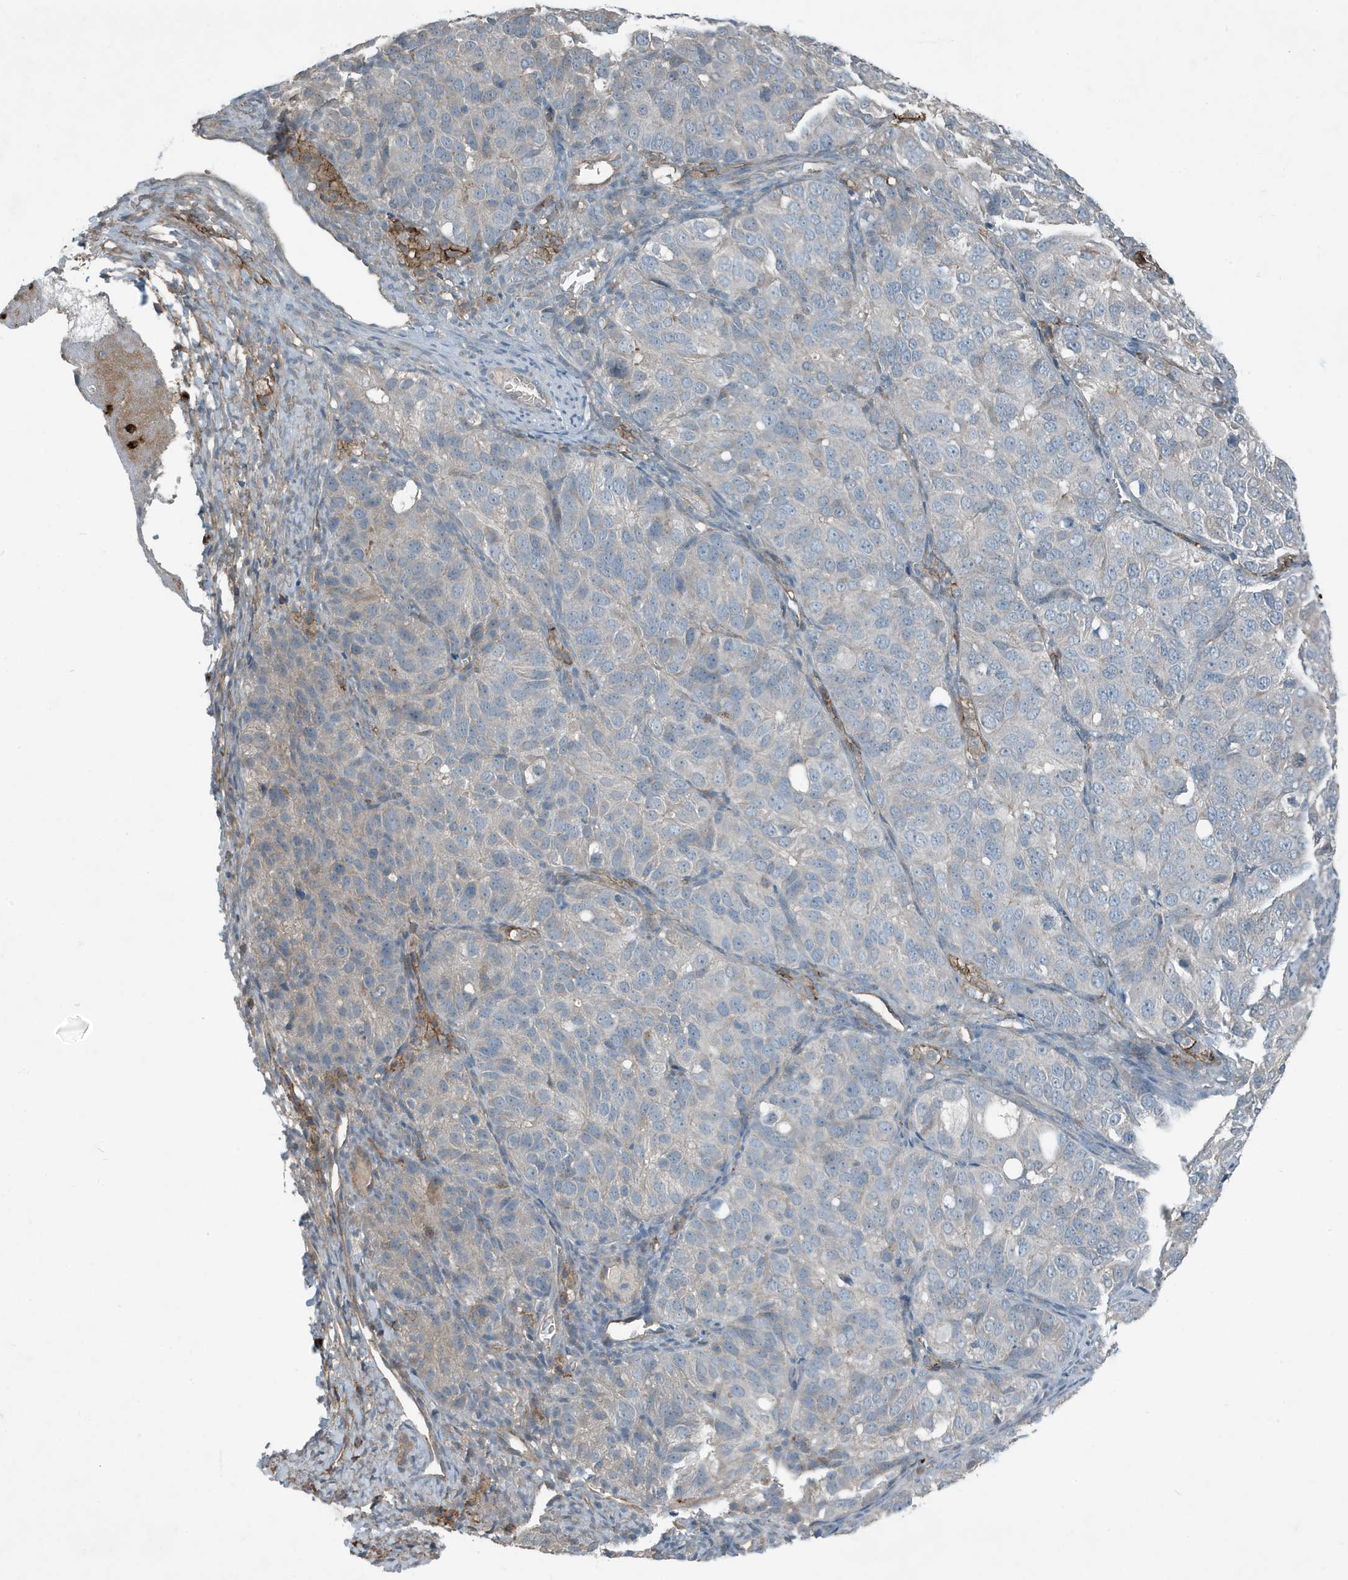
{"staining": {"intensity": "negative", "quantity": "none", "location": "none"}, "tissue": "ovarian cancer", "cell_type": "Tumor cells", "image_type": "cancer", "snomed": [{"axis": "morphology", "description": "Carcinoma, endometroid"}, {"axis": "topography", "description": "Ovary"}], "caption": "Endometroid carcinoma (ovarian) stained for a protein using IHC exhibits no positivity tumor cells.", "gene": "DAPP1", "patient": {"sex": "female", "age": 51}}